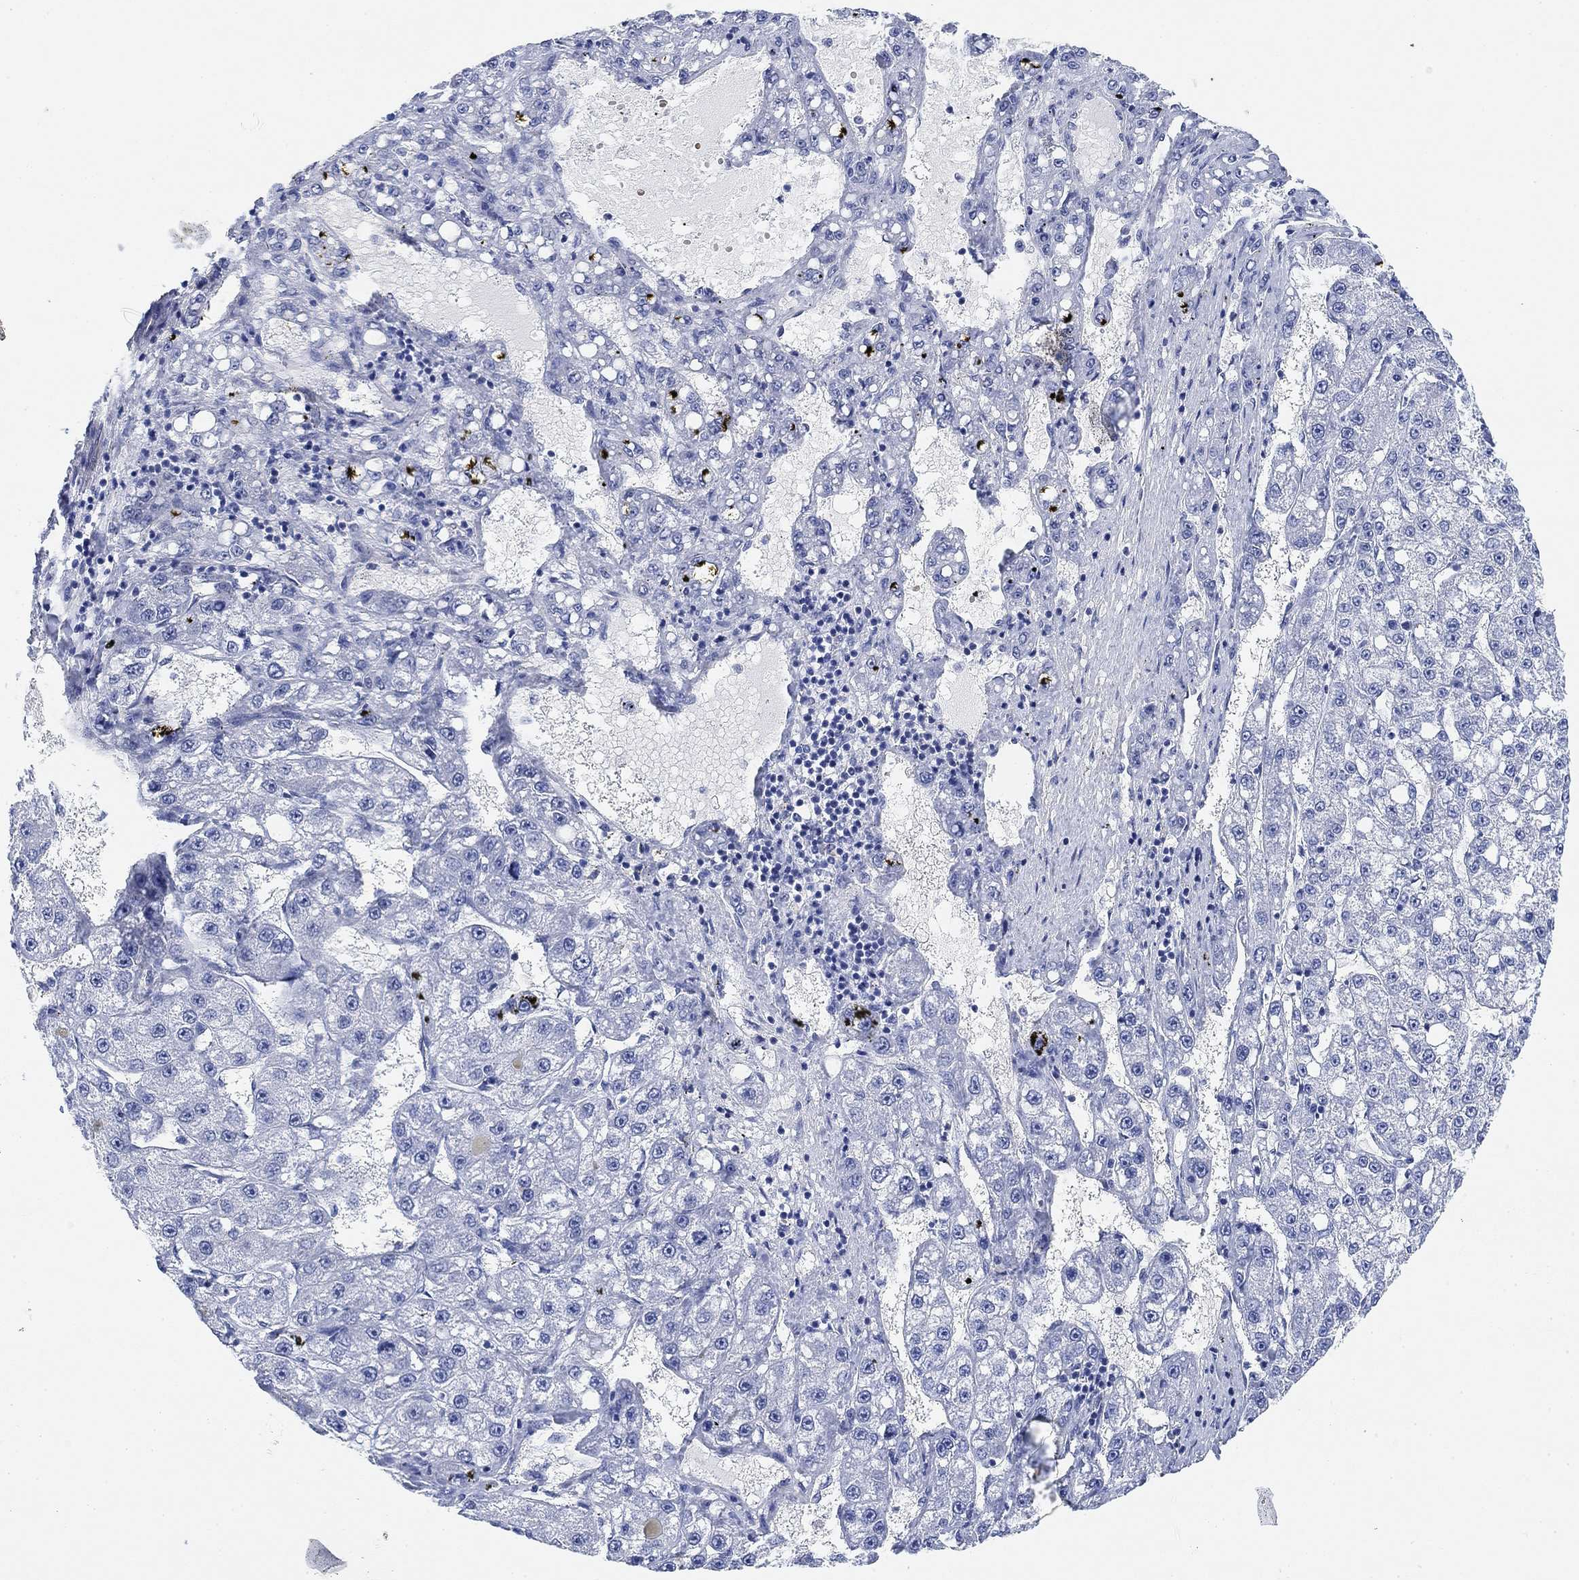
{"staining": {"intensity": "negative", "quantity": "none", "location": "none"}, "tissue": "liver cancer", "cell_type": "Tumor cells", "image_type": "cancer", "snomed": [{"axis": "morphology", "description": "Carcinoma, Hepatocellular, NOS"}, {"axis": "topography", "description": "Liver"}], "caption": "This histopathology image is of liver hepatocellular carcinoma stained with IHC to label a protein in brown with the nuclei are counter-stained blue. There is no staining in tumor cells.", "gene": "PAX6", "patient": {"sex": "female", "age": 65}}